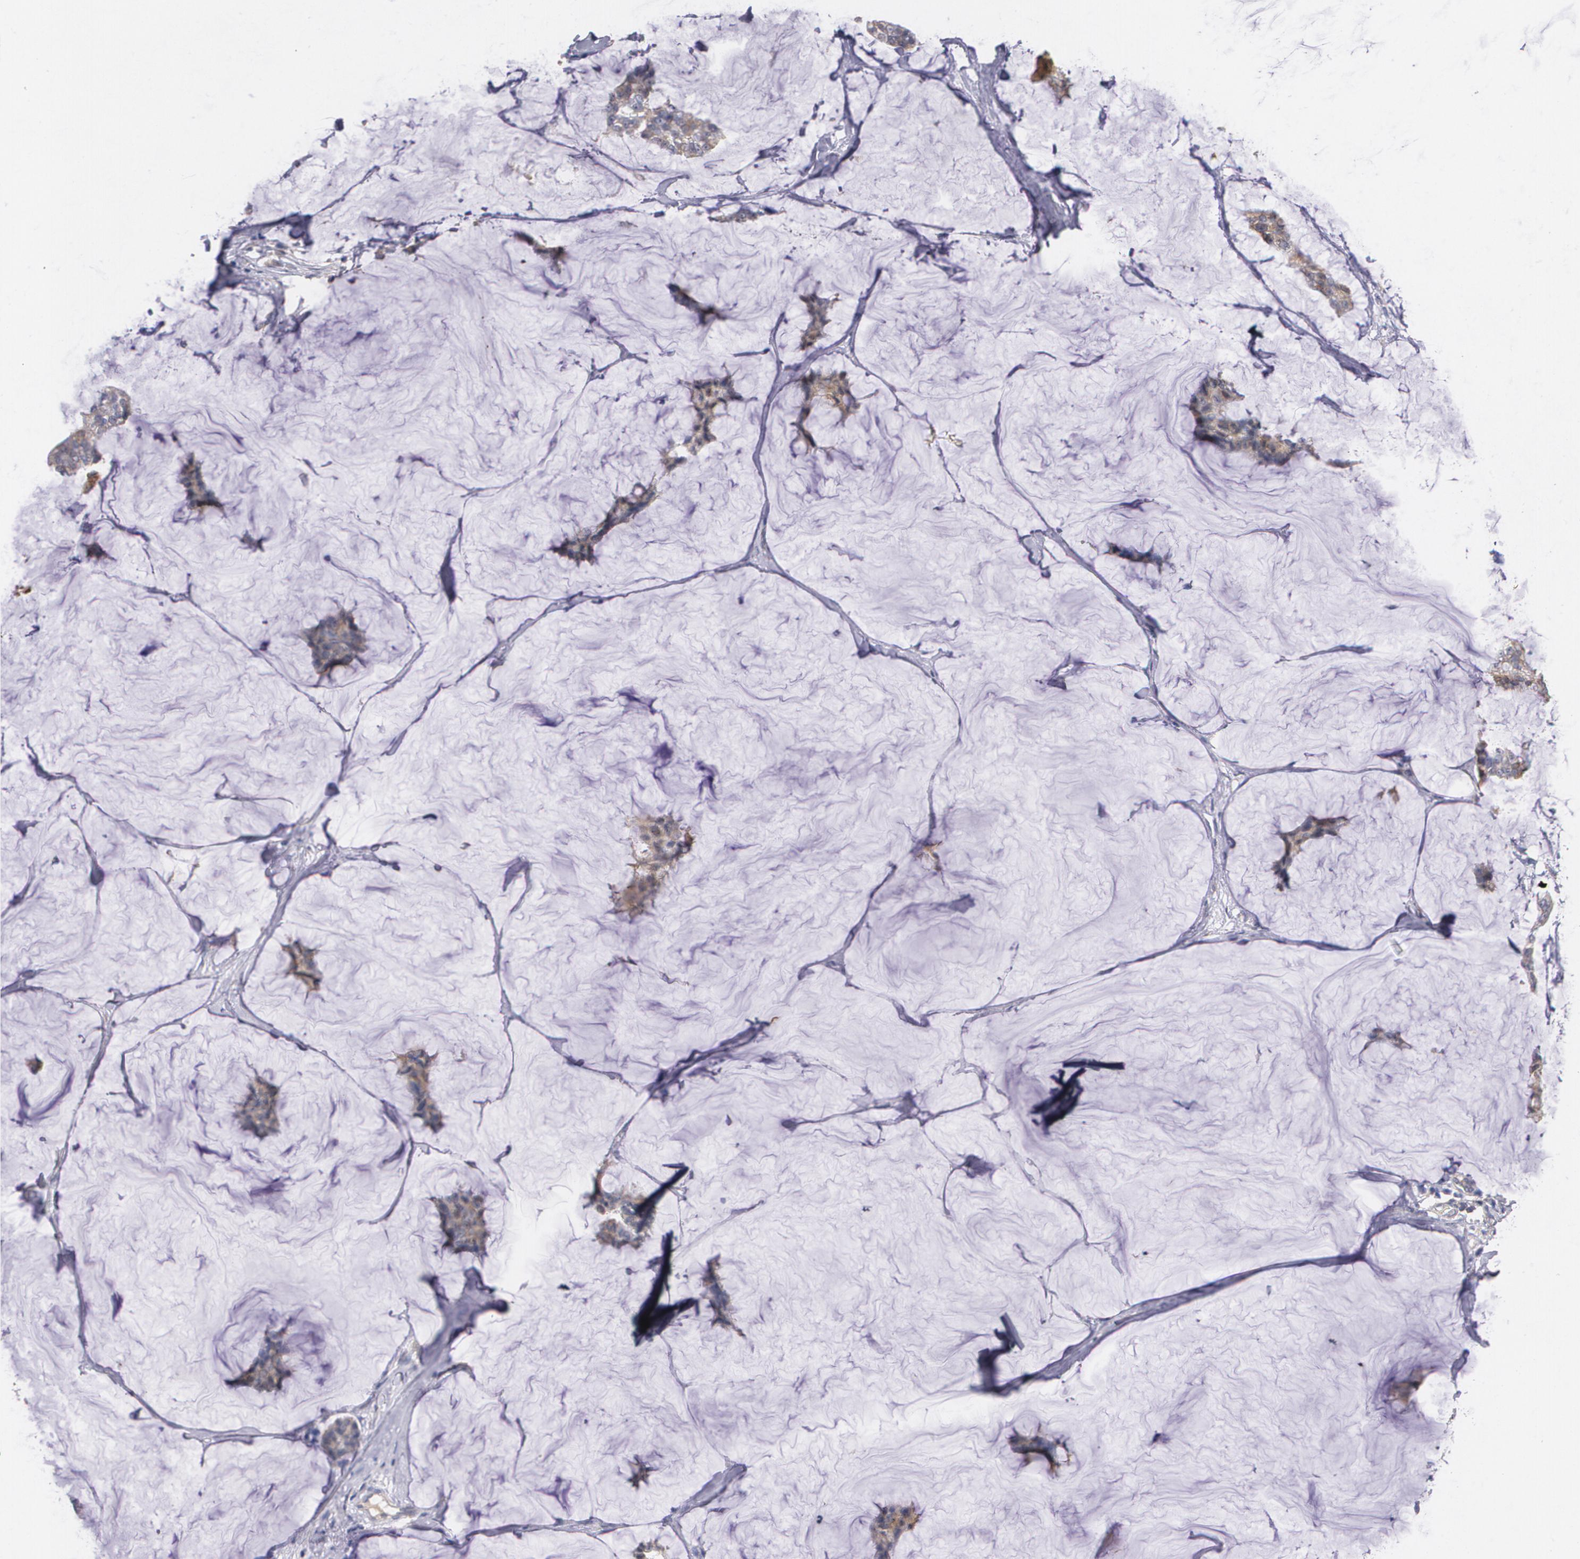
{"staining": {"intensity": "weak", "quantity": "<25%", "location": "cytoplasmic/membranous"}, "tissue": "breast cancer", "cell_type": "Tumor cells", "image_type": "cancer", "snomed": [{"axis": "morphology", "description": "Duct carcinoma"}, {"axis": "topography", "description": "Breast"}], "caption": "Image shows no protein staining in tumor cells of breast invasive ductal carcinoma tissue. The staining is performed using DAB (3,3'-diaminobenzidine) brown chromogen with nuclei counter-stained in using hematoxylin.", "gene": "AMBP", "patient": {"sex": "female", "age": 93}}